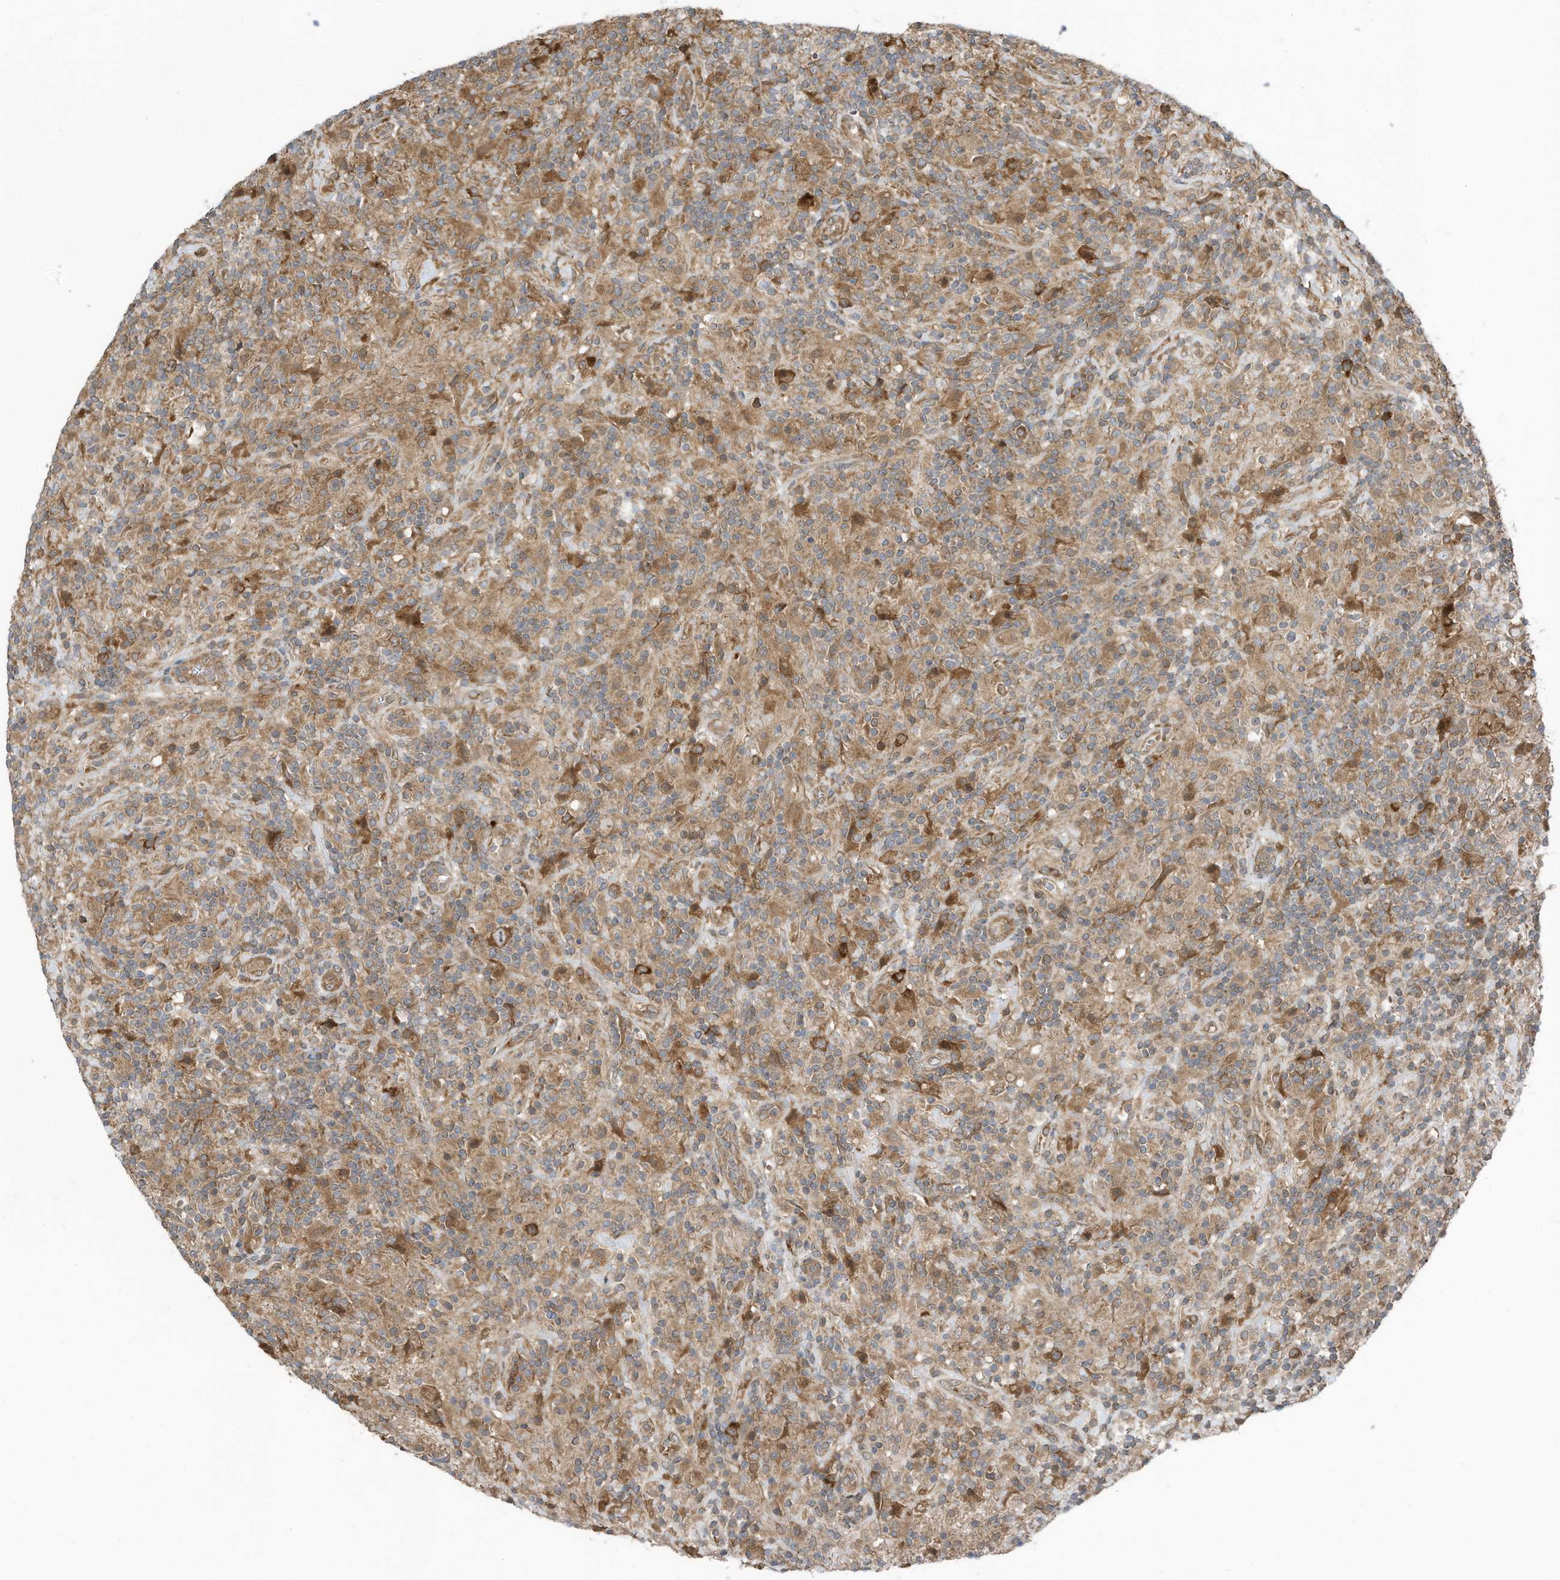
{"staining": {"intensity": "moderate", "quantity": ">75%", "location": "cytoplasmic/membranous"}, "tissue": "lymphoma", "cell_type": "Tumor cells", "image_type": "cancer", "snomed": [{"axis": "morphology", "description": "Hodgkin's disease, NOS"}, {"axis": "topography", "description": "Lymph node"}], "caption": "Protein expression analysis of lymphoma demonstrates moderate cytoplasmic/membranous positivity in about >75% of tumor cells.", "gene": "USE1", "patient": {"sex": "male", "age": 70}}